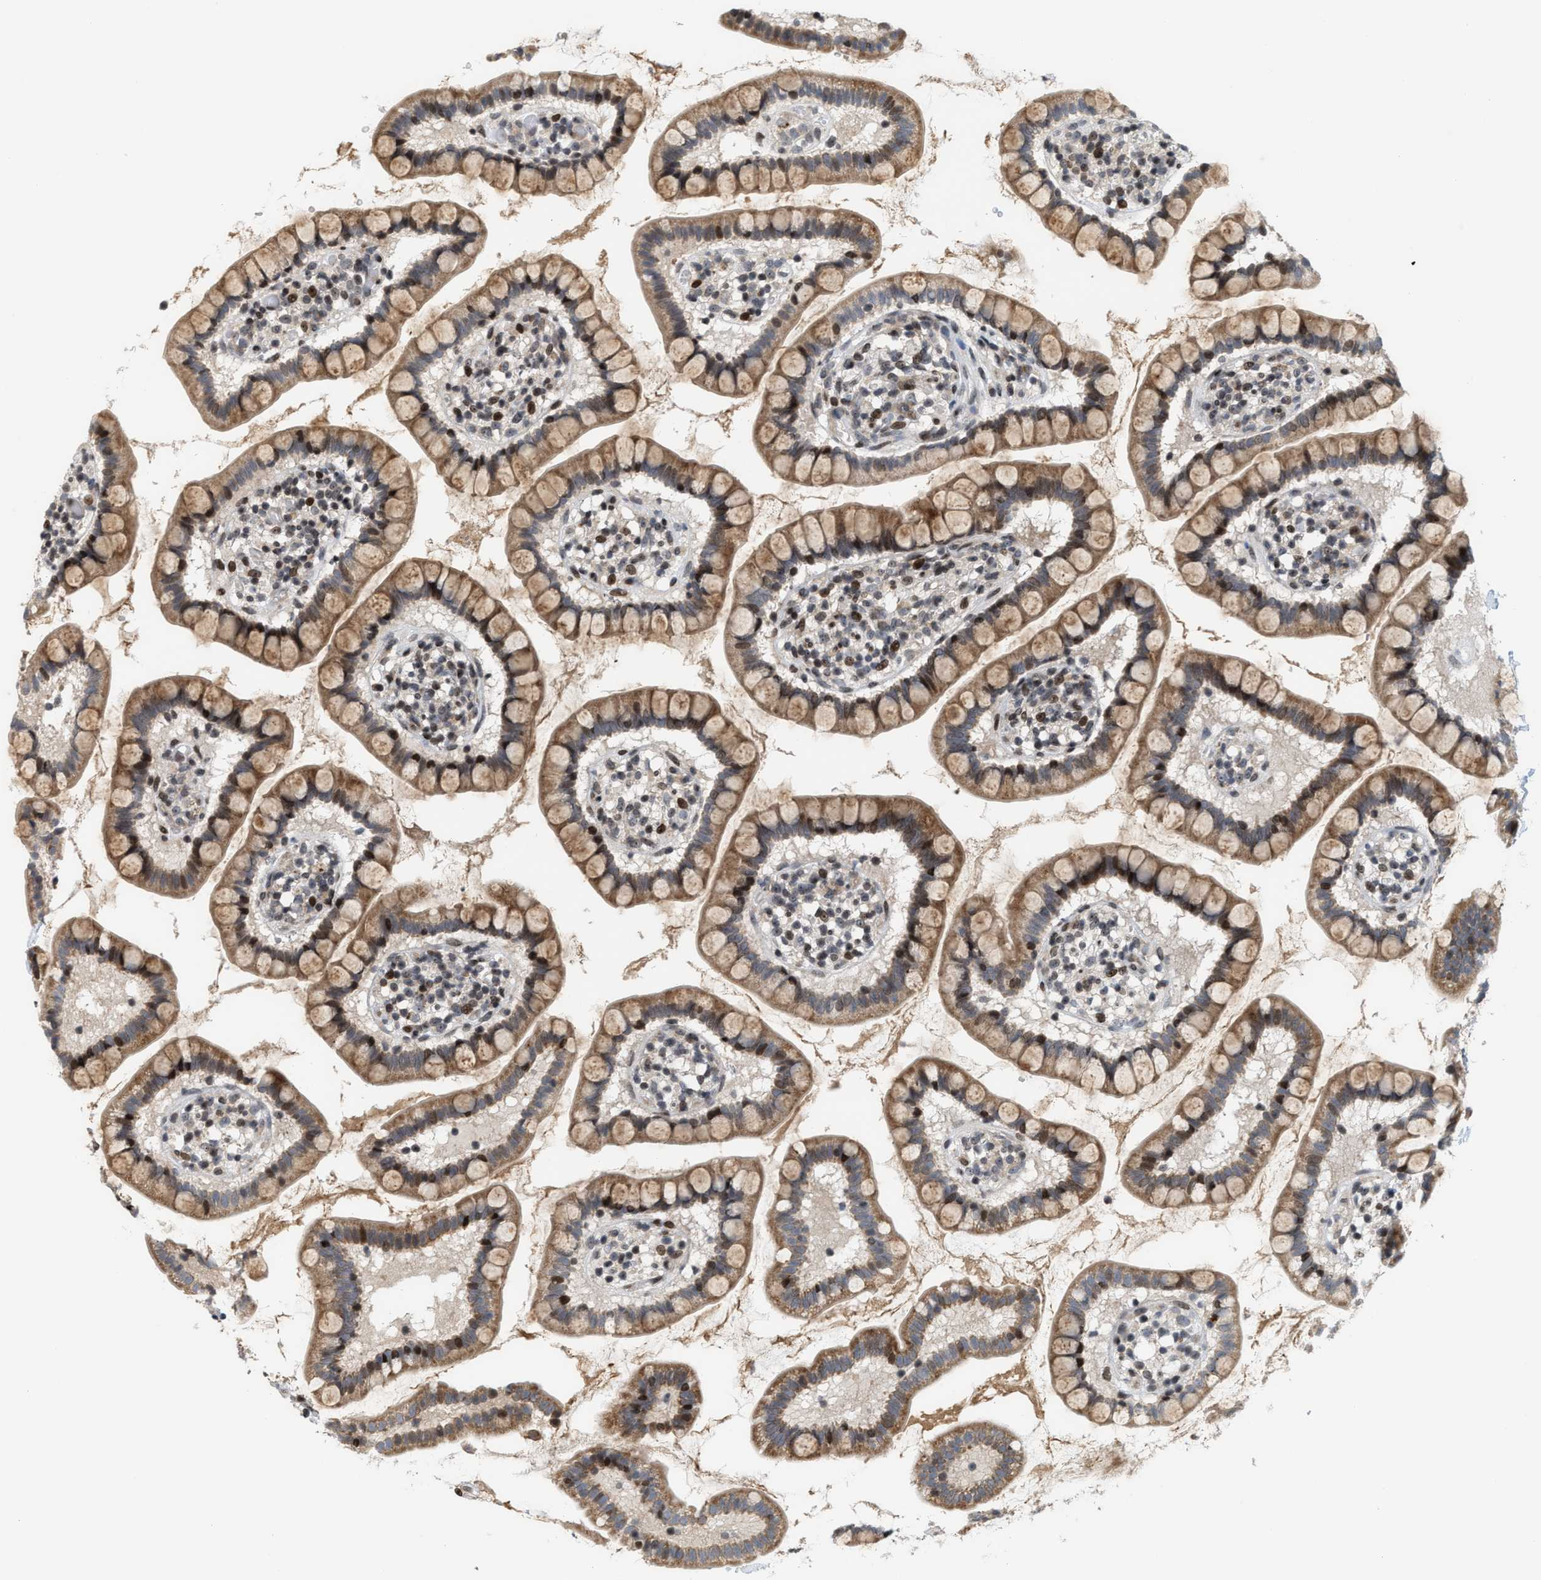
{"staining": {"intensity": "moderate", "quantity": ">75%", "location": "cytoplasmic/membranous,nuclear"}, "tissue": "small intestine", "cell_type": "Glandular cells", "image_type": "normal", "snomed": [{"axis": "morphology", "description": "Normal tissue, NOS"}, {"axis": "topography", "description": "Small intestine"}], "caption": "This photomicrograph exhibits IHC staining of unremarkable small intestine, with medium moderate cytoplasmic/membranous,nuclear expression in approximately >75% of glandular cells.", "gene": "PDZD2", "patient": {"sex": "female", "age": 84}}